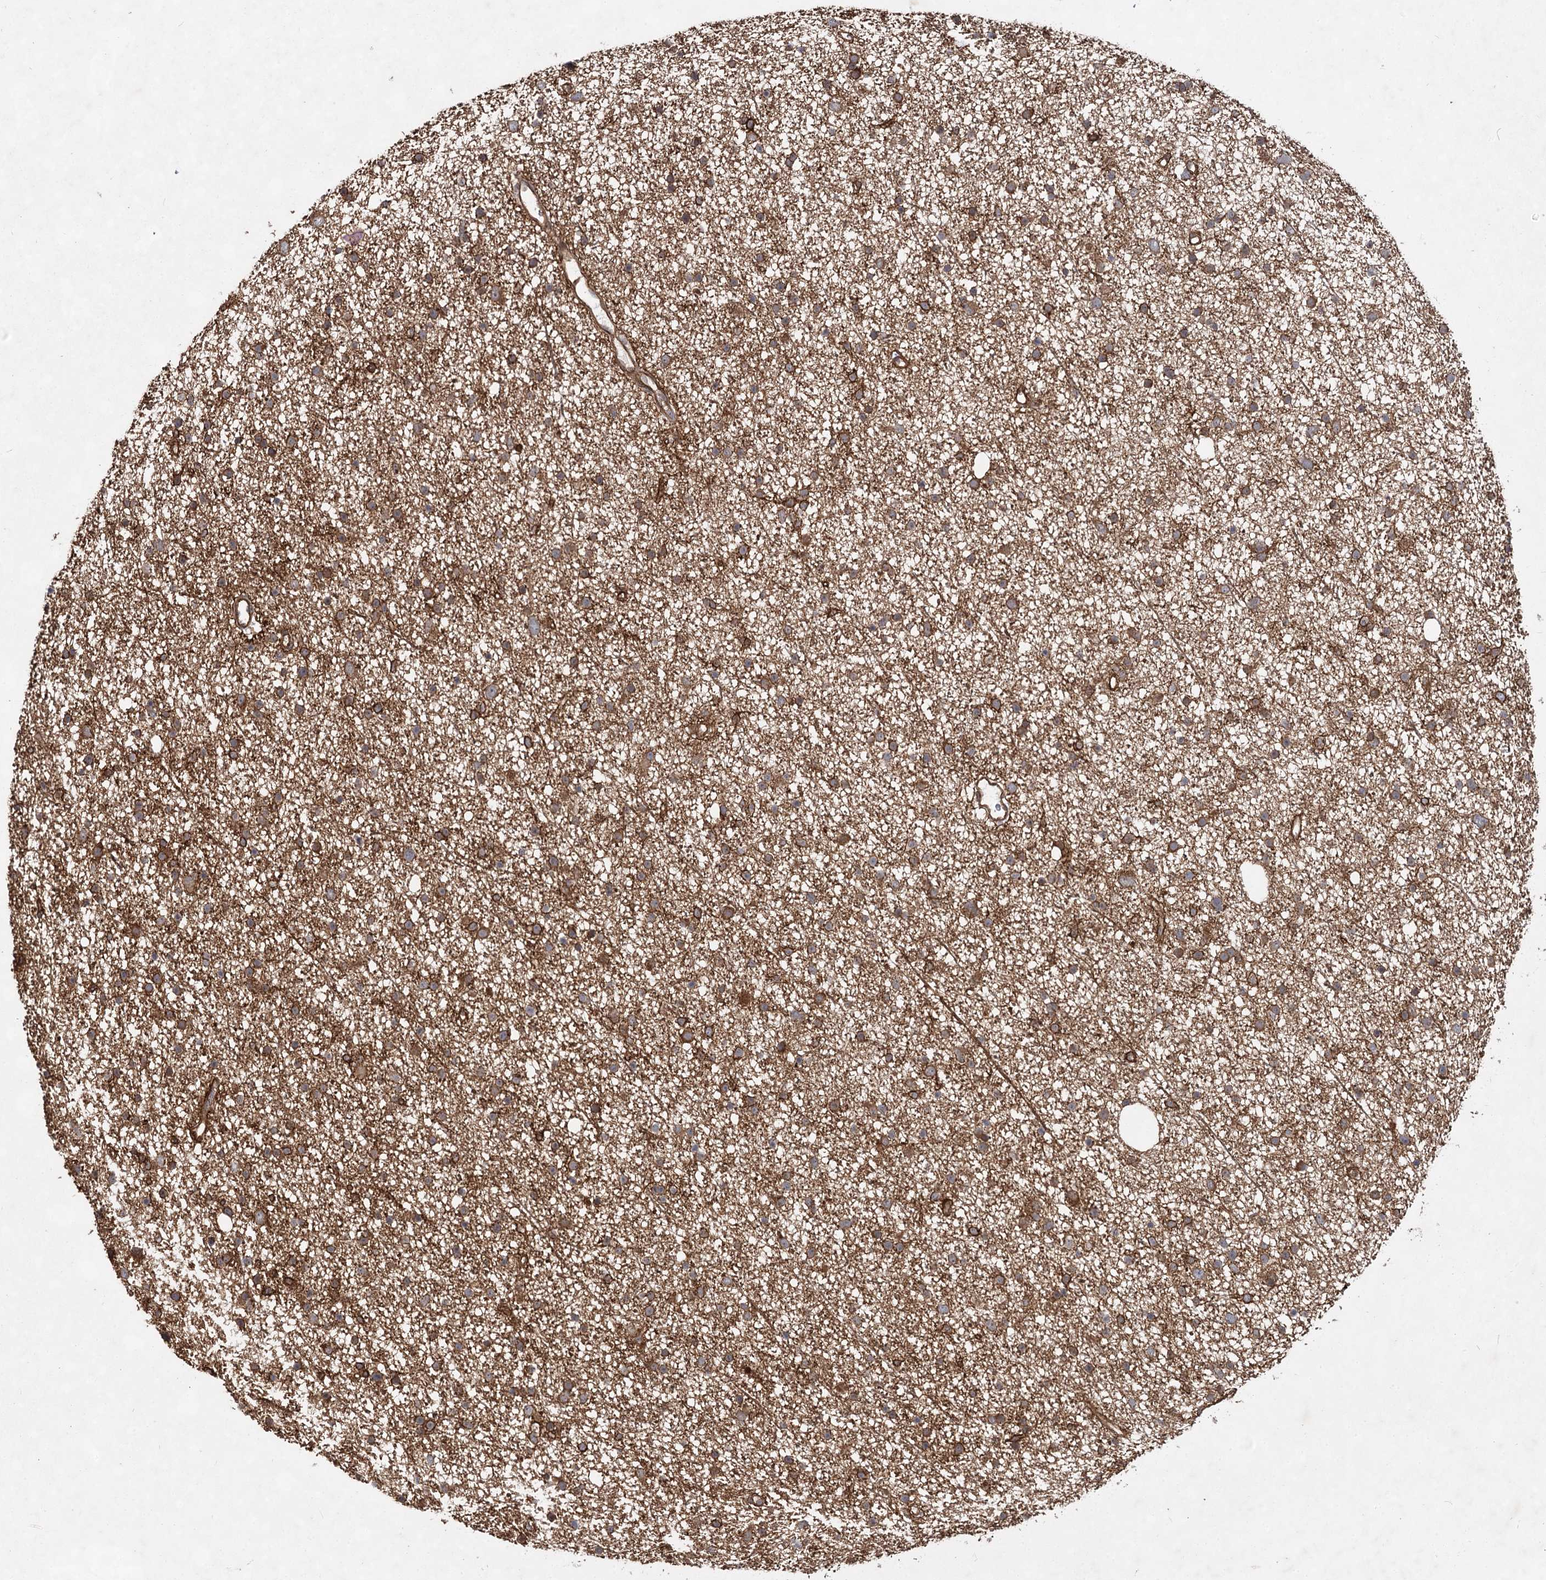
{"staining": {"intensity": "strong", "quantity": ">75%", "location": "cytoplasmic/membranous"}, "tissue": "glioma", "cell_type": "Tumor cells", "image_type": "cancer", "snomed": [{"axis": "morphology", "description": "Glioma, malignant, Low grade"}, {"axis": "topography", "description": "Cerebral cortex"}], "caption": "A high-resolution micrograph shows immunohistochemistry (IHC) staining of low-grade glioma (malignant), which shows strong cytoplasmic/membranous expression in approximately >75% of tumor cells.", "gene": "IQSEC1", "patient": {"sex": "female", "age": 39}}